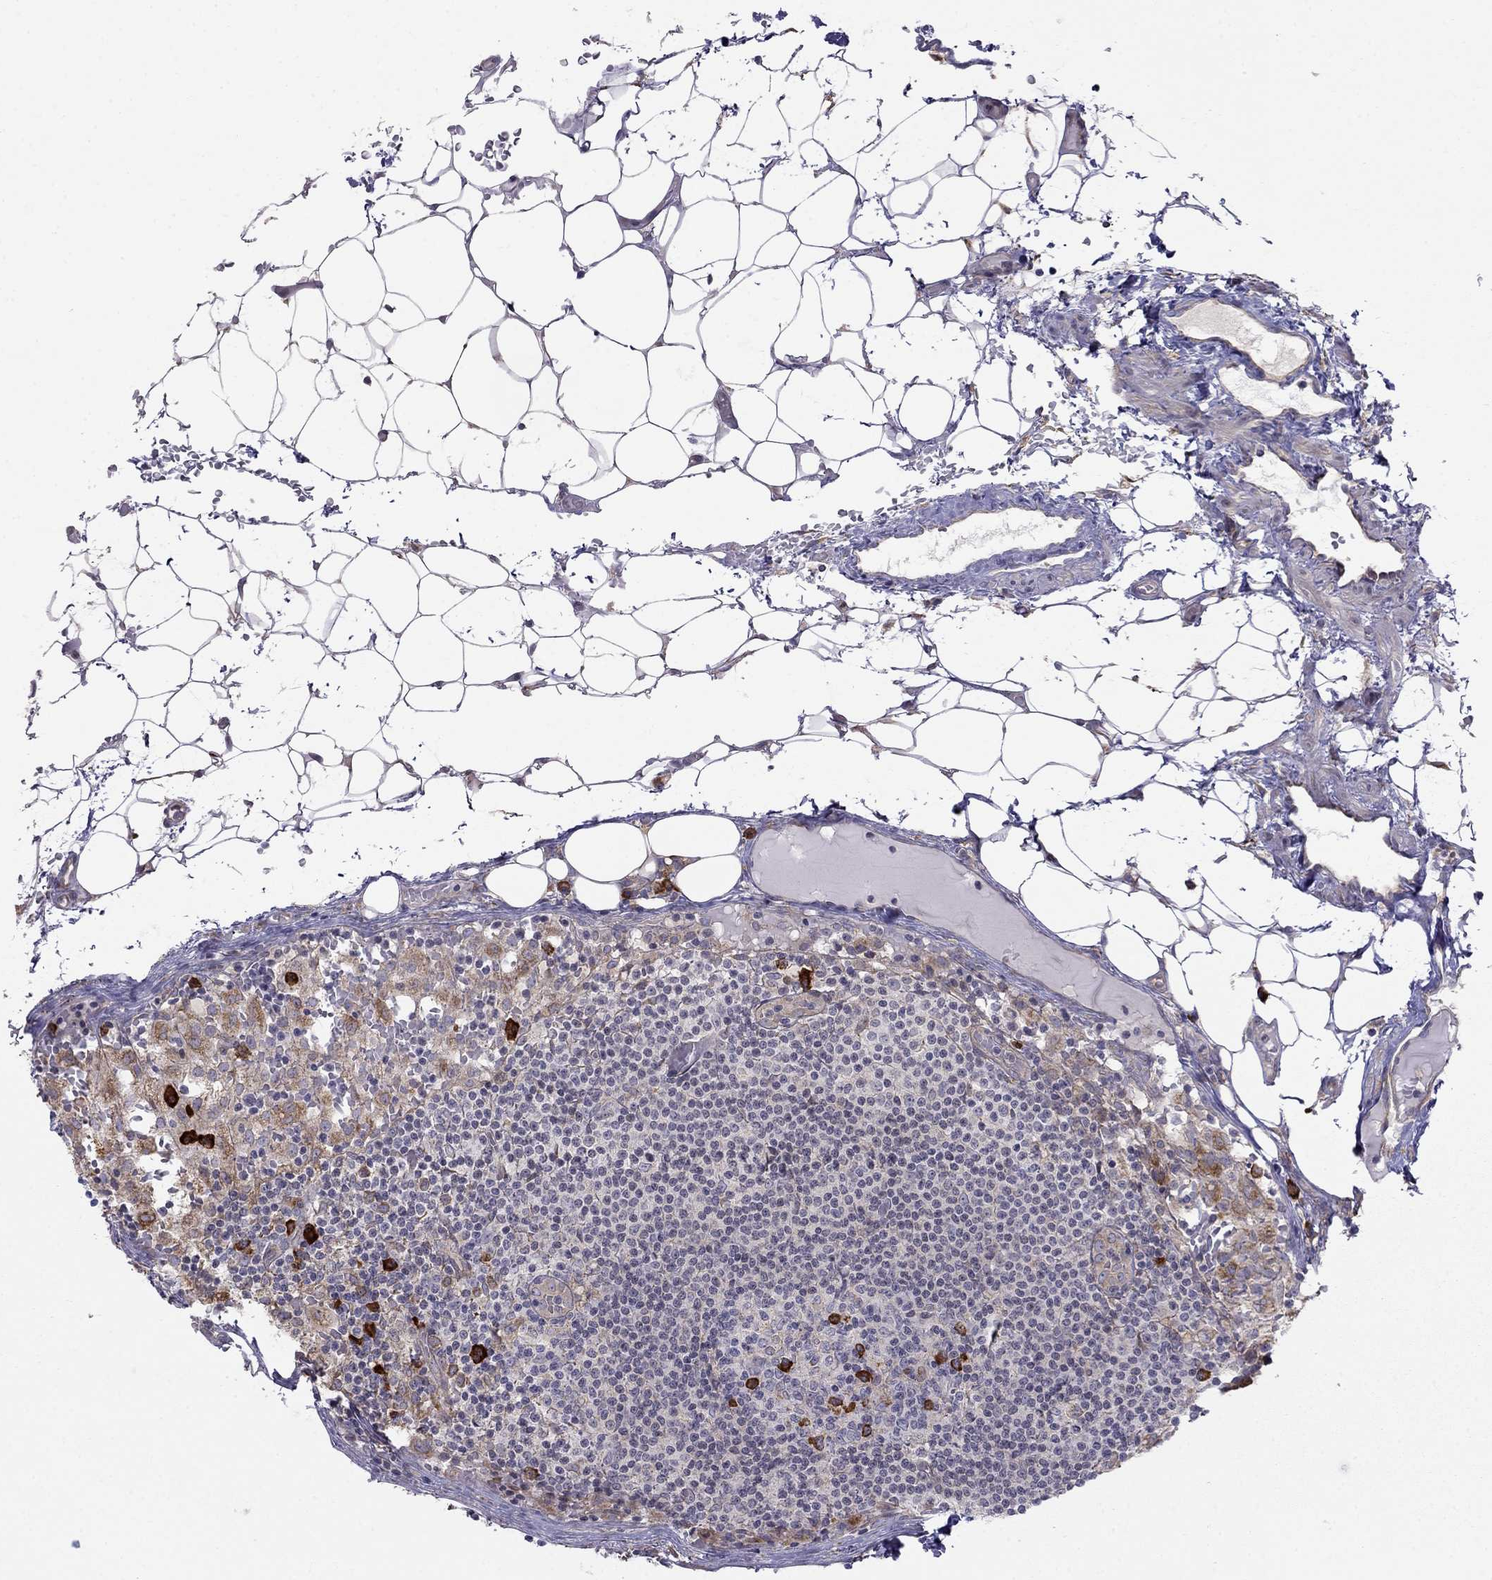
{"staining": {"intensity": "strong", "quantity": "<25%", "location": "cytoplasmic/membranous"}, "tissue": "lymph node", "cell_type": "Germinal center cells", "image_type": "normal", "snomed": [{"axis": "morphology", "description": "Normal tissue, NOS"}, {"axis": "topography", "description": "Lymph node"}], "caption": "Protein staining by immunohistochemistry displays strong cytoplasmic/membranous expression in about <25% of germinal center cells in benign lymph node. The protein of interest is stained brown, and the nuclei are stained in blue (DAB IHC with brightfield microscopy, high magnification).", "gene": "LONRF2", "patient": {"sex": "male", "age": 62}}